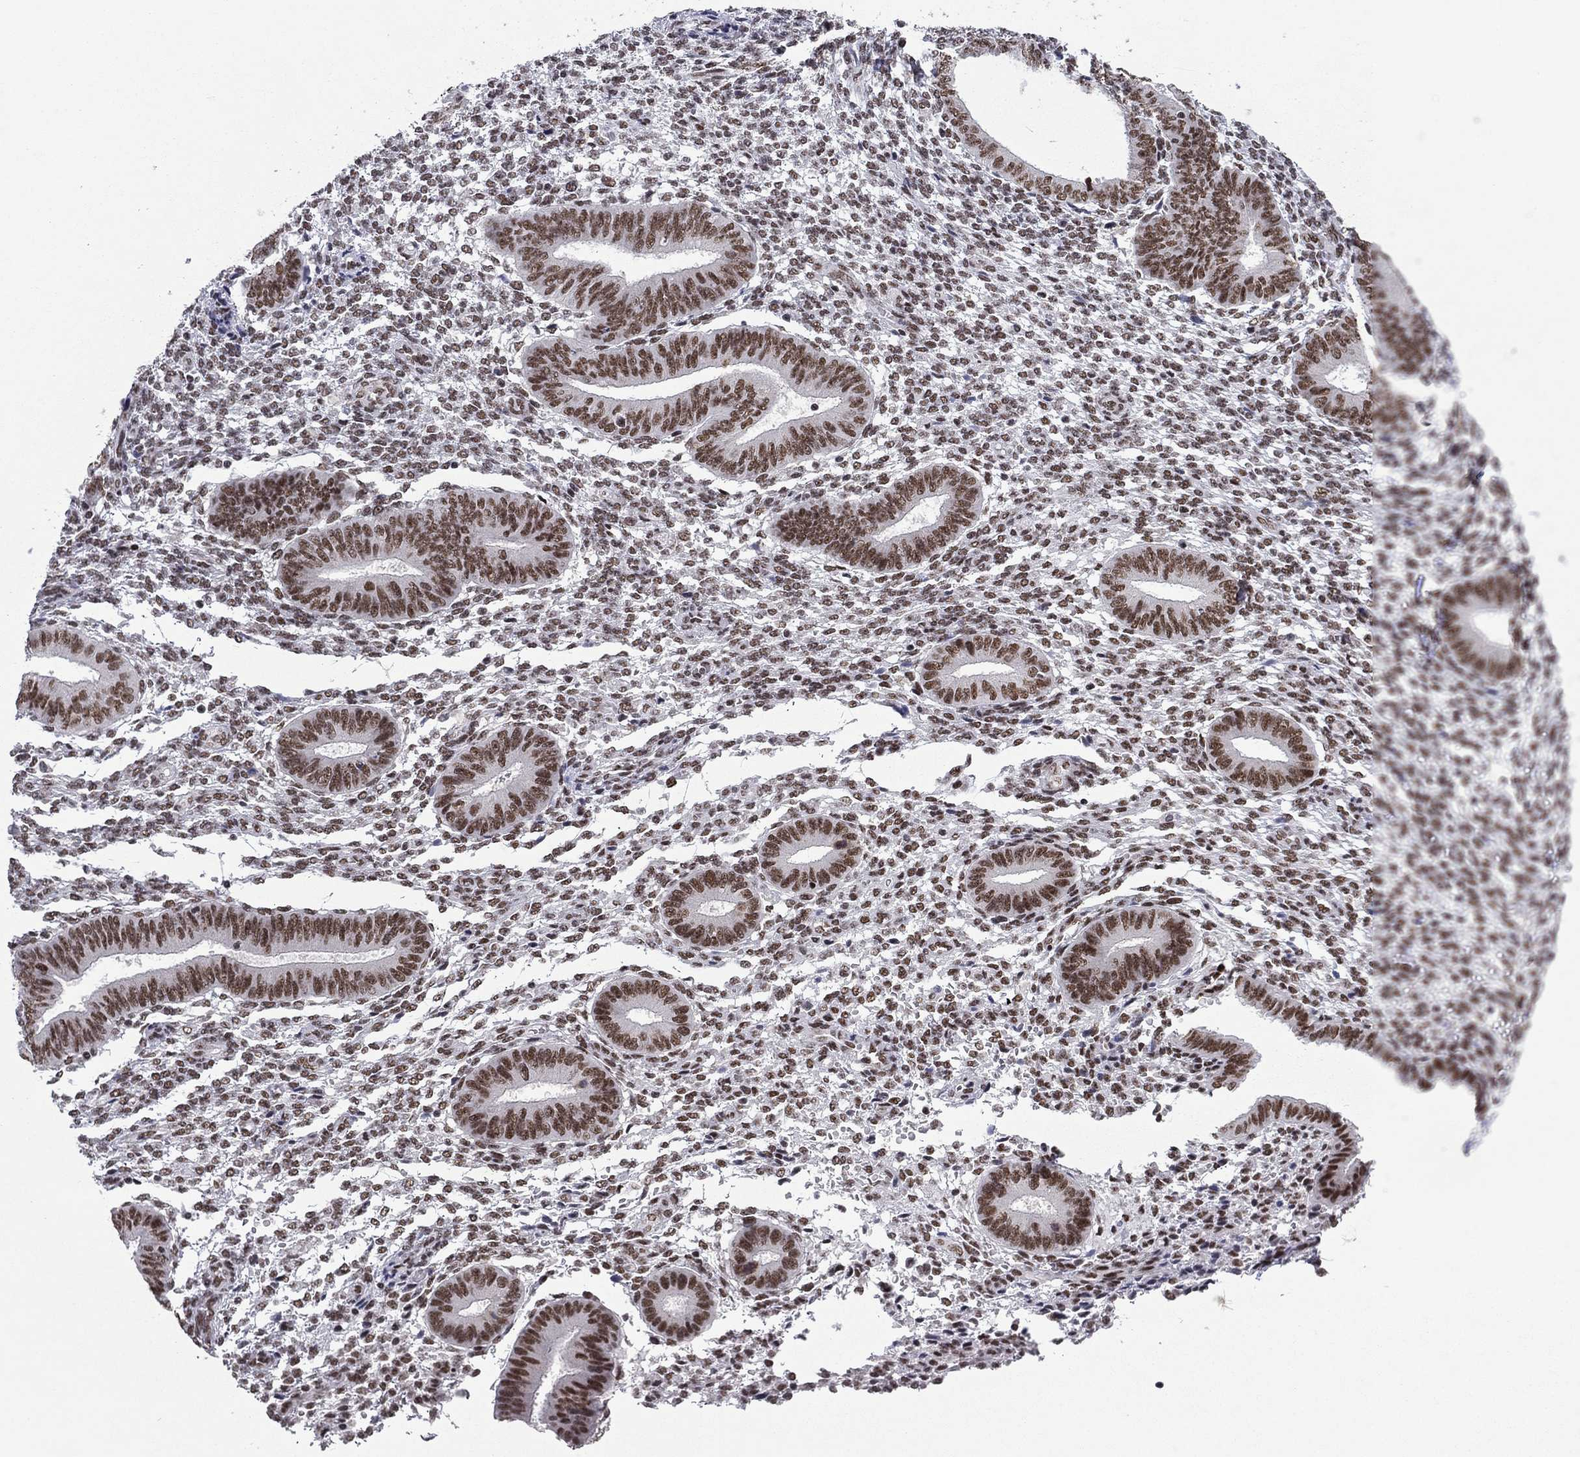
{"staining": {"intensity": "moderate", "quantity": "25%-75%", "location": "nuclear"}, "tissue": "endometrium", "cell_type": "Cells in endometrial stroma", "image_type": "normal", "snomed": [{"axis": "morphology", "description": "Normal tissue, NOS"}, {"axis": "topography", "description": "Endometrium"}], "caption": "This is a histology image of immunohistochemistry (IHC) staining of unremarkable endometrium, which shows moderate staining in the nuclear of cells in endometrial stroma.", "gene": "ETV5", "patient": {"sex": "female", "age": 47}}